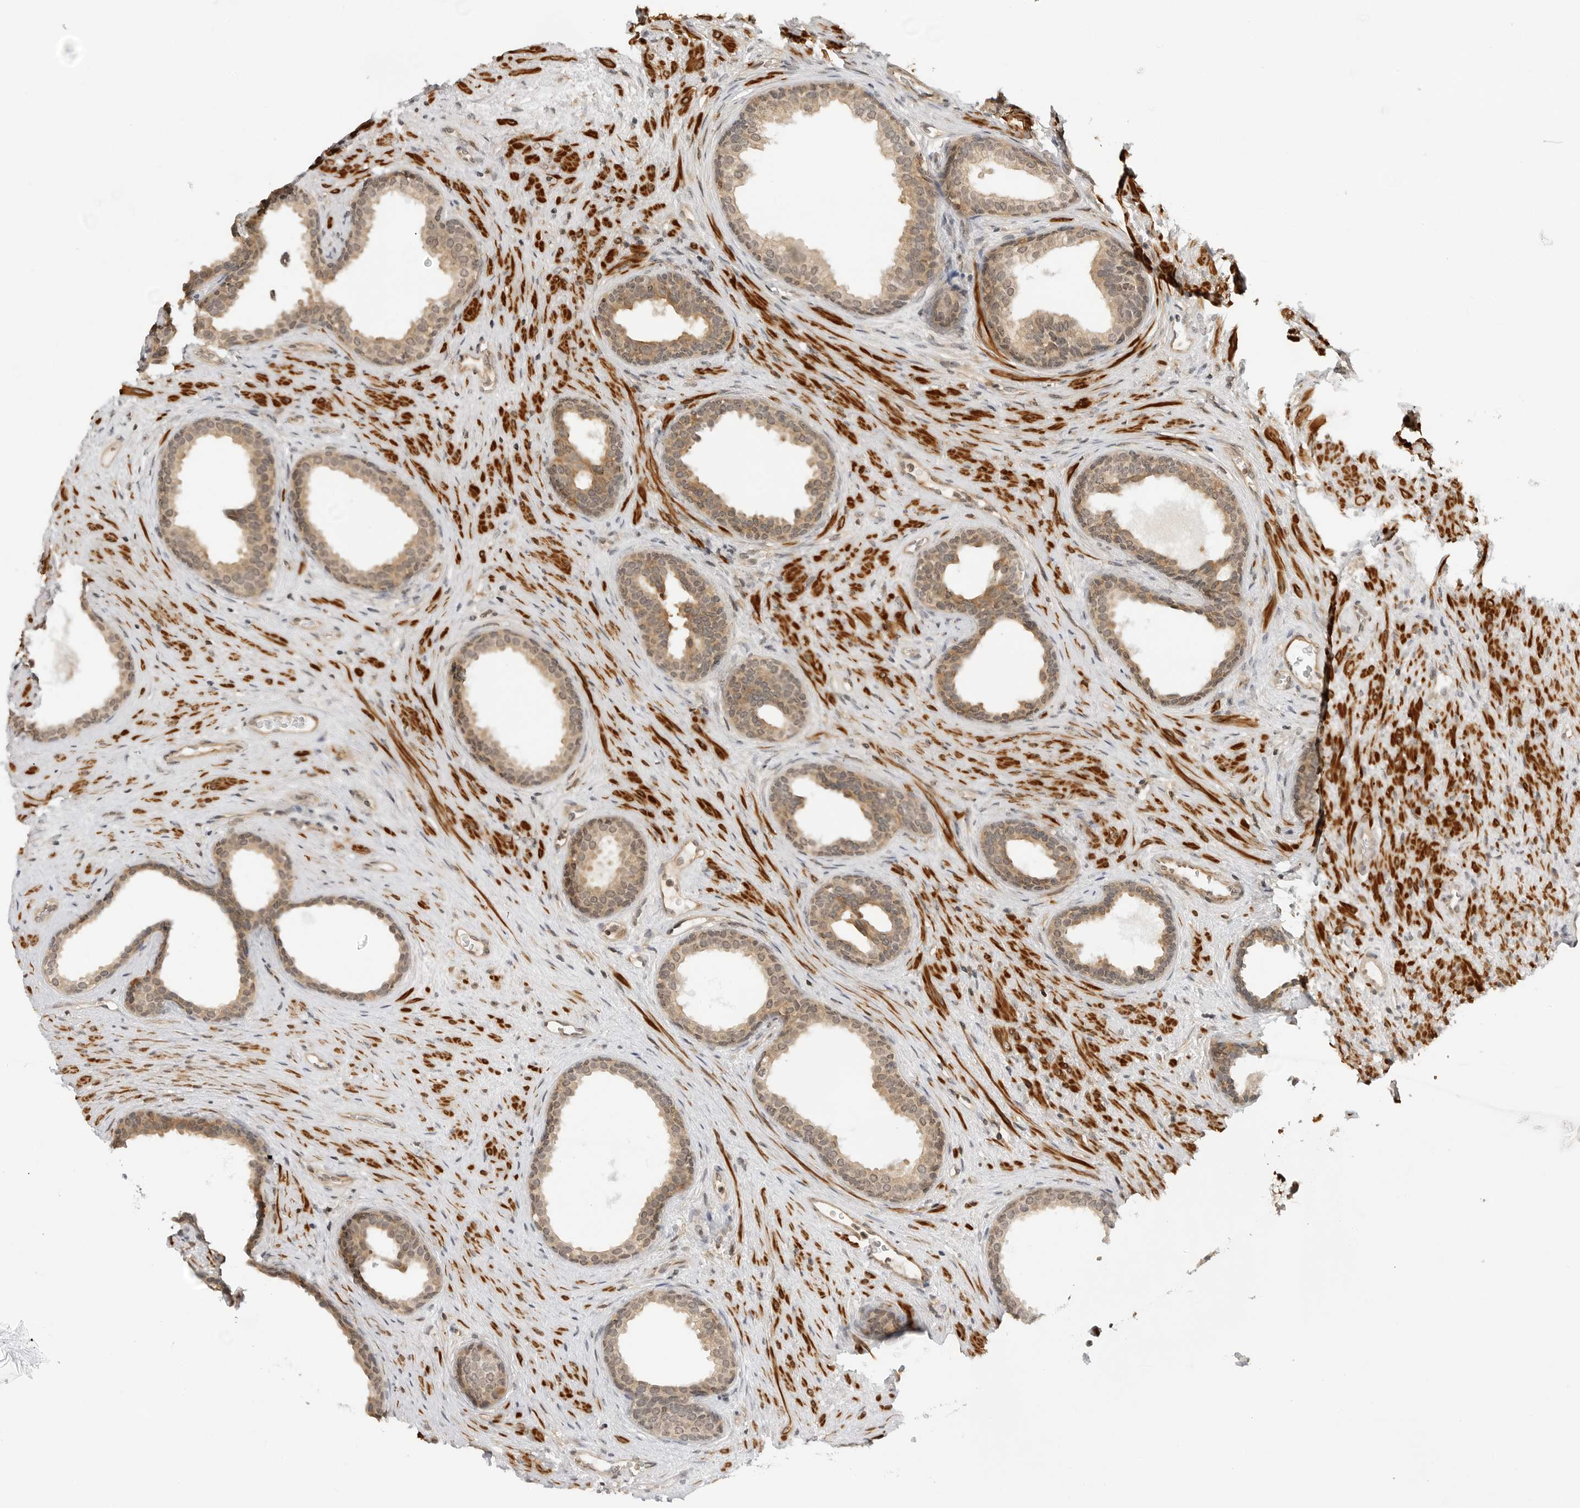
{"staining": {"intensity": "moderate", "quantity": ">75%", "location": "cytoplasmic/membranous,nuclear"}, "tissue": "prostate", "cell_type": "Glandular cells", "image_type": "normal", "snomed": [{"axis": "morphology", "description": "Normal tissue, NOS"}, {"axis": "topography", "description": "Prostate"}], "caption": "Protein analysis of normal prostate exhibits moderate cytoplasmic/membranous,nuclear expression in approximately >75% of glandular cells. (Stains: DAB in brown, nuclei in blue, Microscopy: brightfield microscopy at high magnification).", "gene": "MAP2K5", "patient": {"sex": "male", "age": 76}}